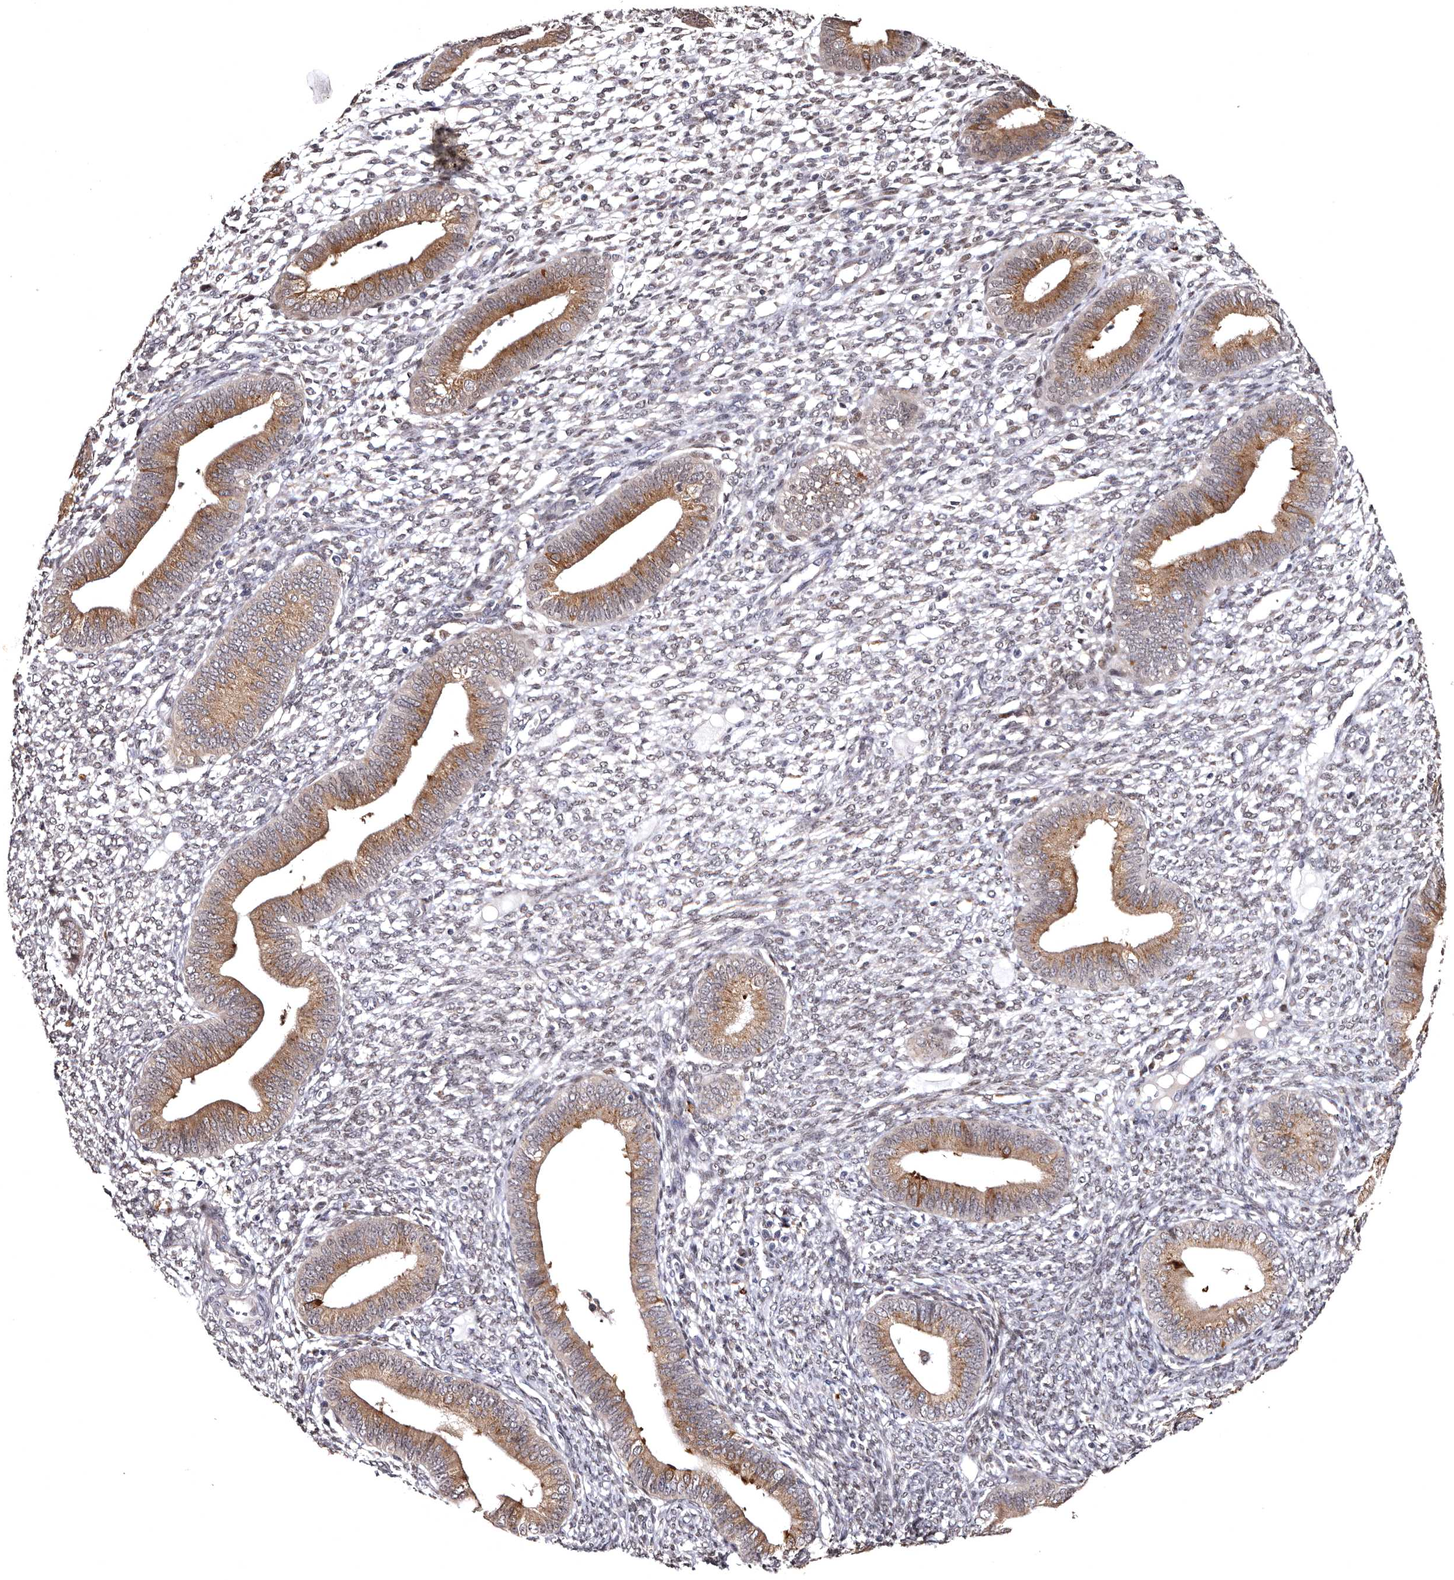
{"staining": {"intensity": "negative", "quantity": "none", "location": "none"}, "tissue": "endometrium", "cell_type": "Cells in endometrial stroma", "image_type": "normal", "snomed": [{"axis": "morphology", "description": "Normal tissue, NOS"}, {"axis": "topography", "description": "Endometrium"}], "caption": "The IHC photomicrograph has no significant staining in cells in endometrial stroma of endometrium.", "gene": "FAM91A1", "patient": {"sex": "female", "age": 46}}